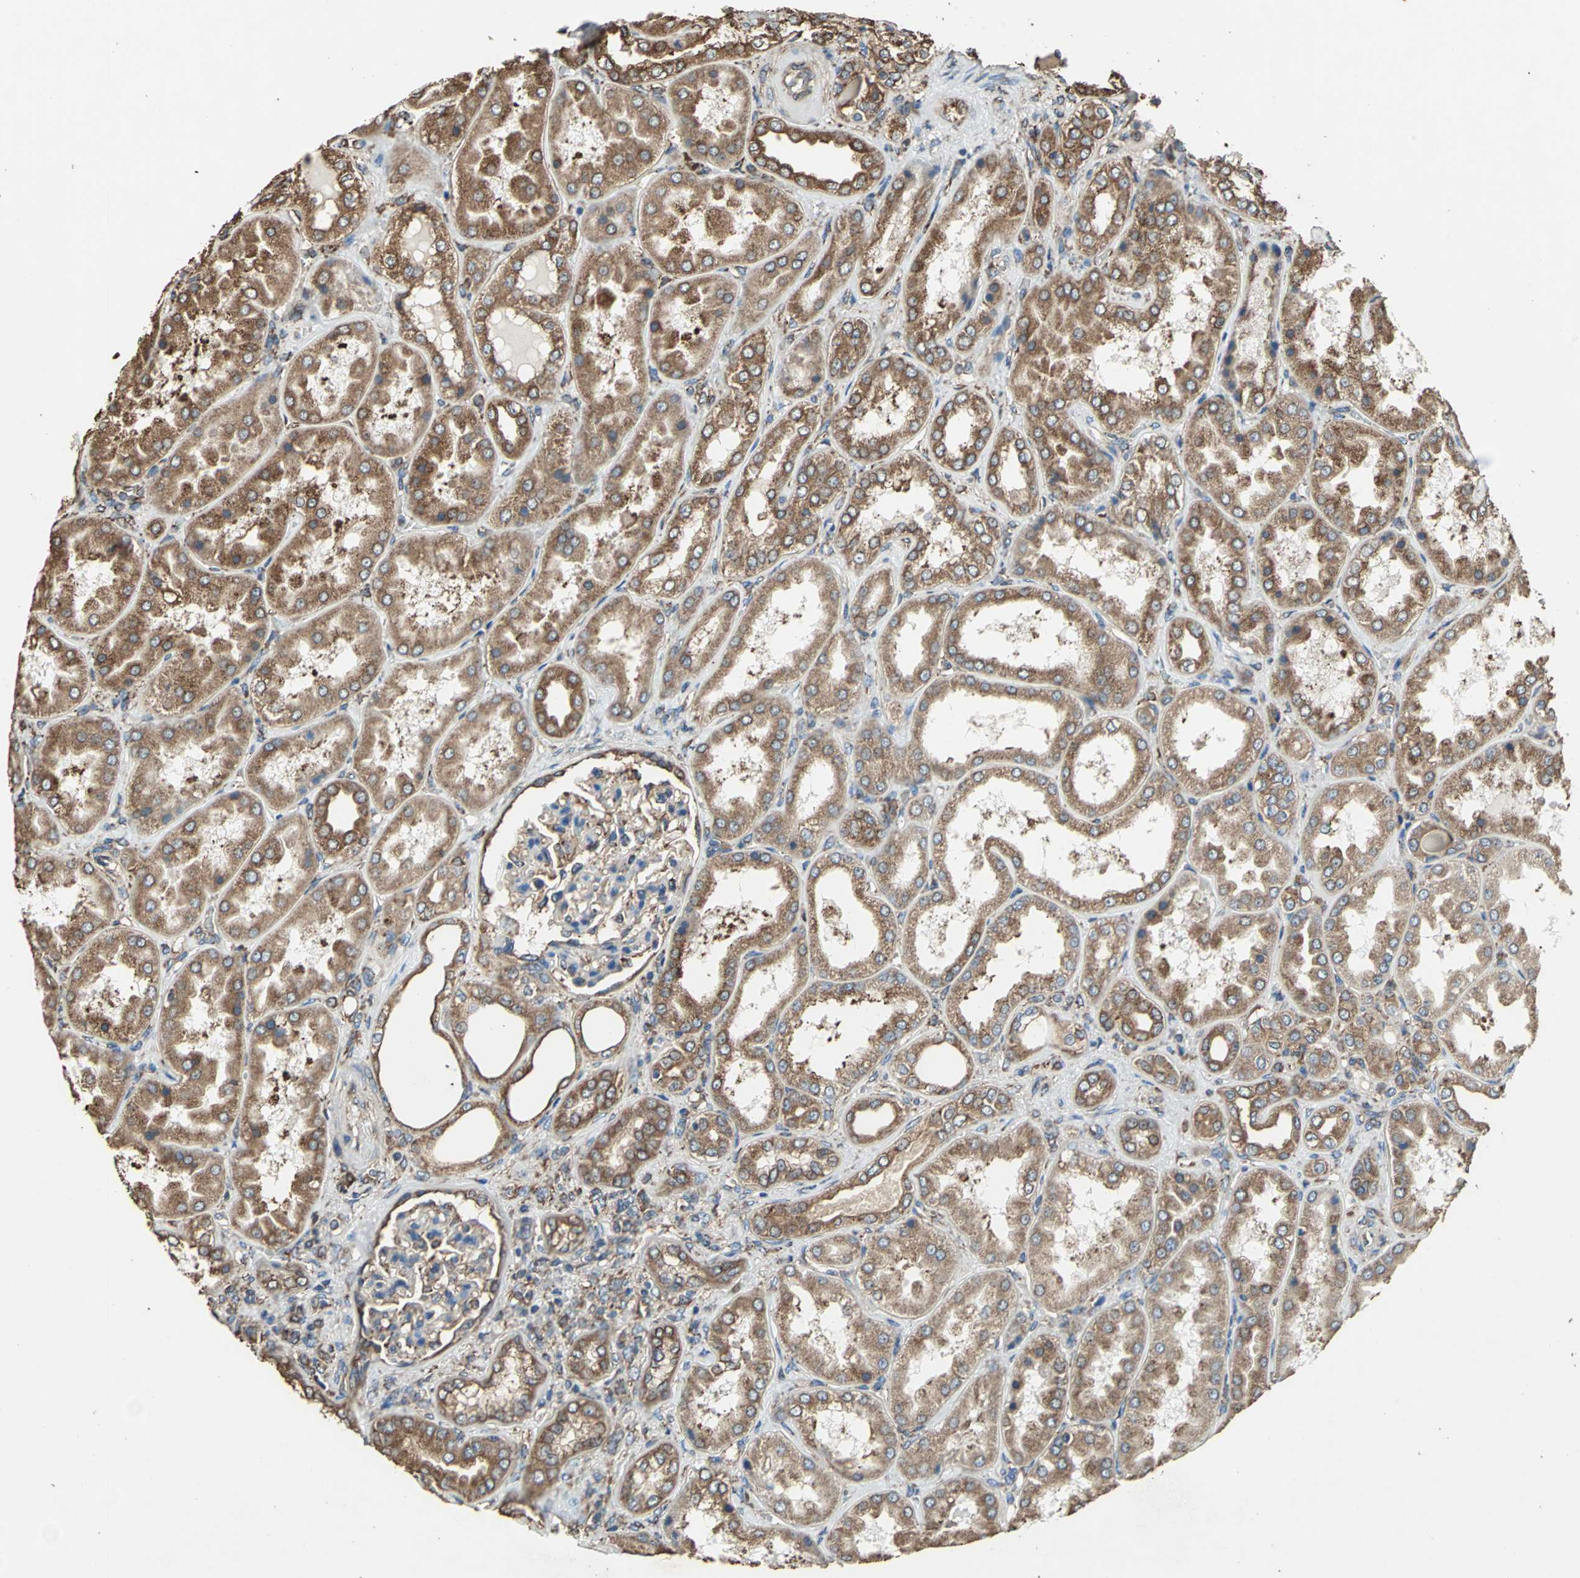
{"staining": {"intensity": "moderate", "quantity": "<25%", "location": "cytoplasmic/membranous"}, "tissue": "kidney", "cell_type": "Cells in glomeruli", "image_type": "normal", "snomed": [{"axis": "morphology", "description": "Normal tissue, NOS"}, {"axis": "topography", "description": "Kidney"}], "caption": "Brown immunohistochemical staining in benign kidney demonstrates moderate cytoplasmic/membranous positivity in approximately <25% of cells in glomeruli.", "gene": "GPANK1", "patient": {"sex": "female", "age": 56}}